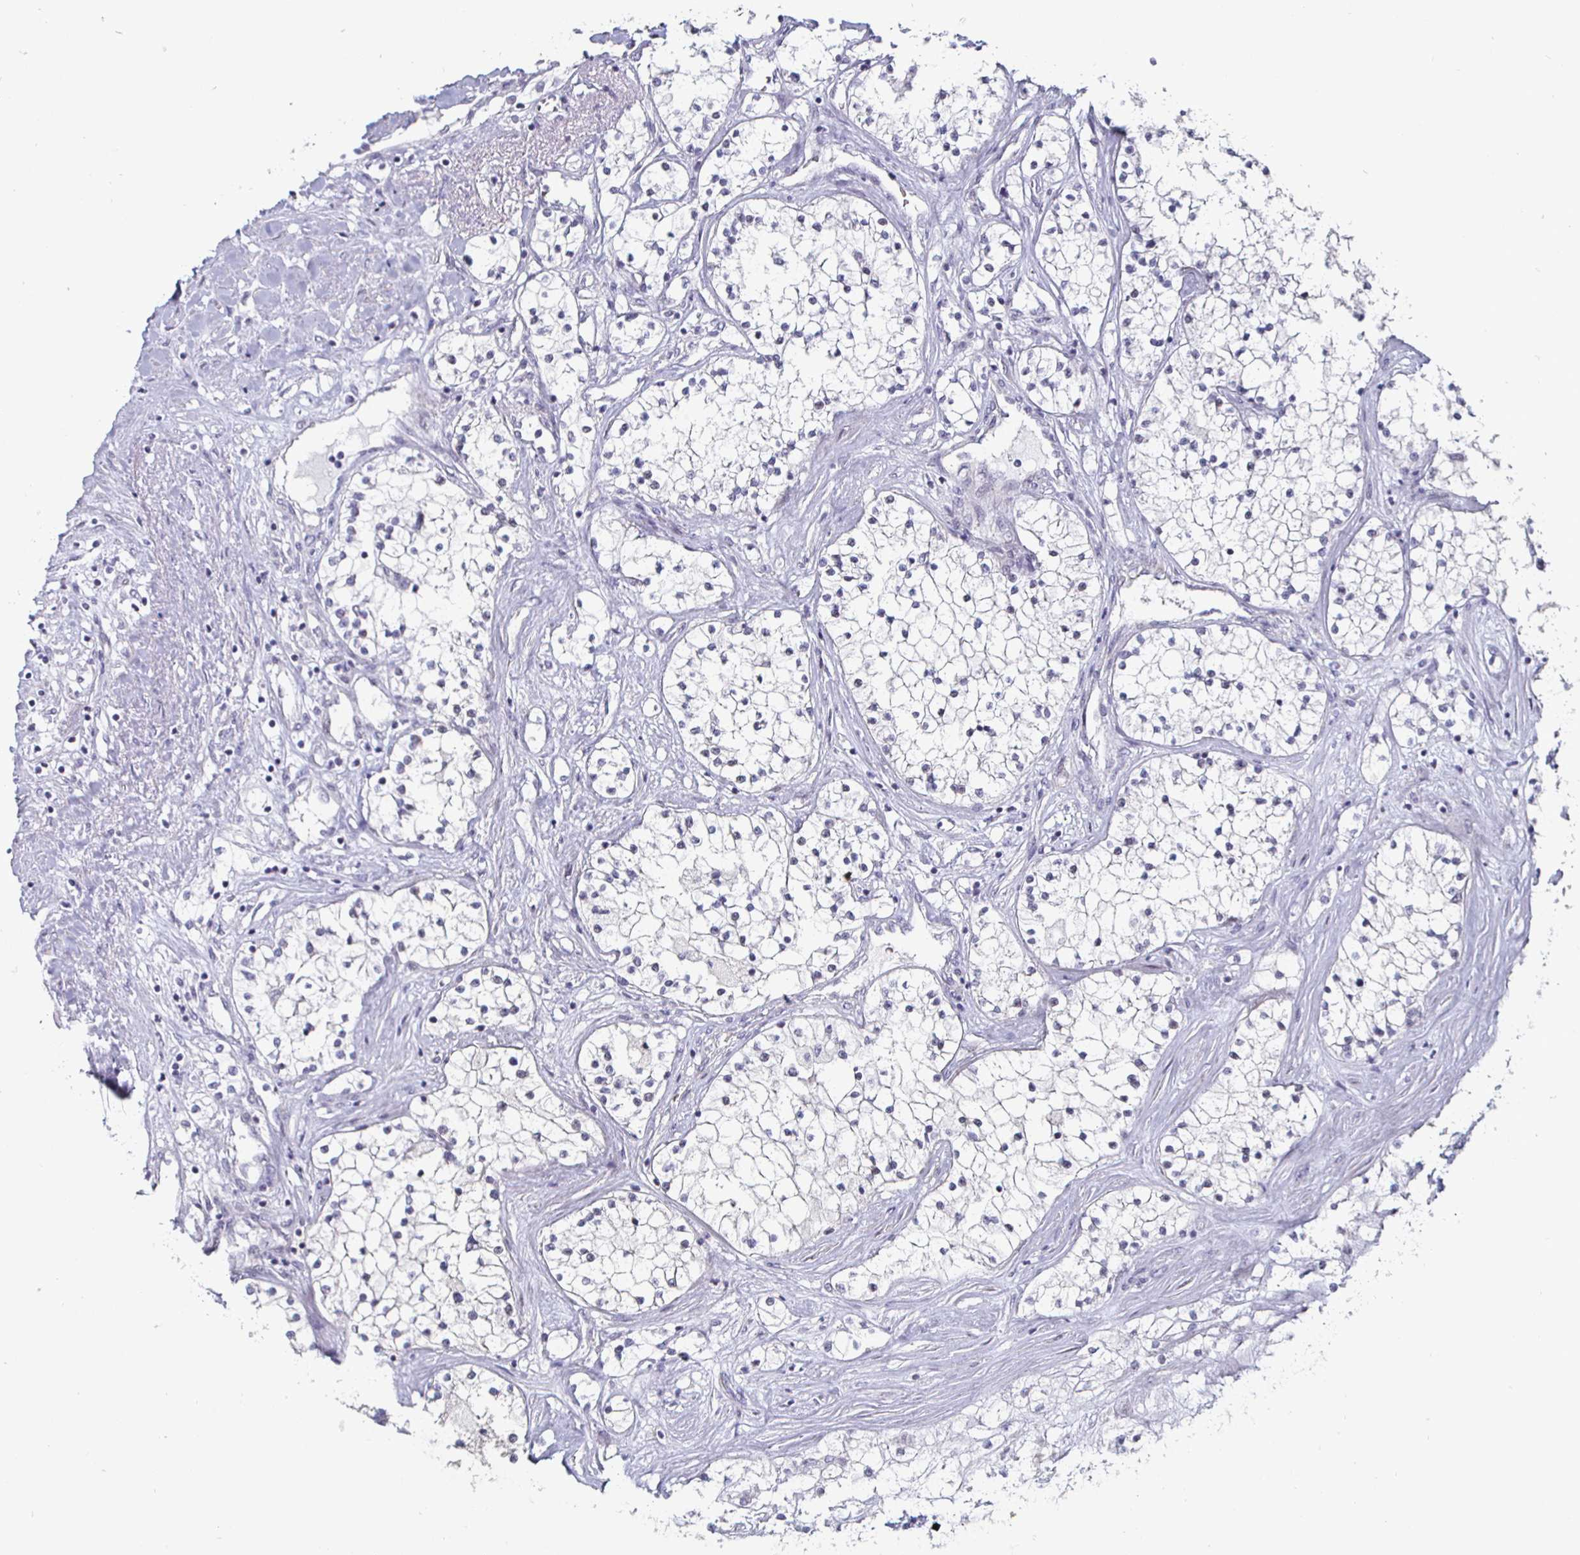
{"staining": {"intensity": "negative", "quantity": "none", "location": "none"}, "tissue": "renal cancer", "cell_type": "Tumor cells", "image_type": "cancer", "snomed": [{"axis": "morphology", "description": "Adenocarcinoma, NOS"}, {"axis": "topography", "description": "Kidney"}], "caption": "A photomicrograph of human renal cancer (adenocarcinoma) is negative for staining in tumor cells. (Stains: DAB IHC with hematoxylin counter stain, Microscopy: brightfield microscopy at high magnification).", "gene": "DMRTB1", "patient": {"sex": "male", "age": 68}}